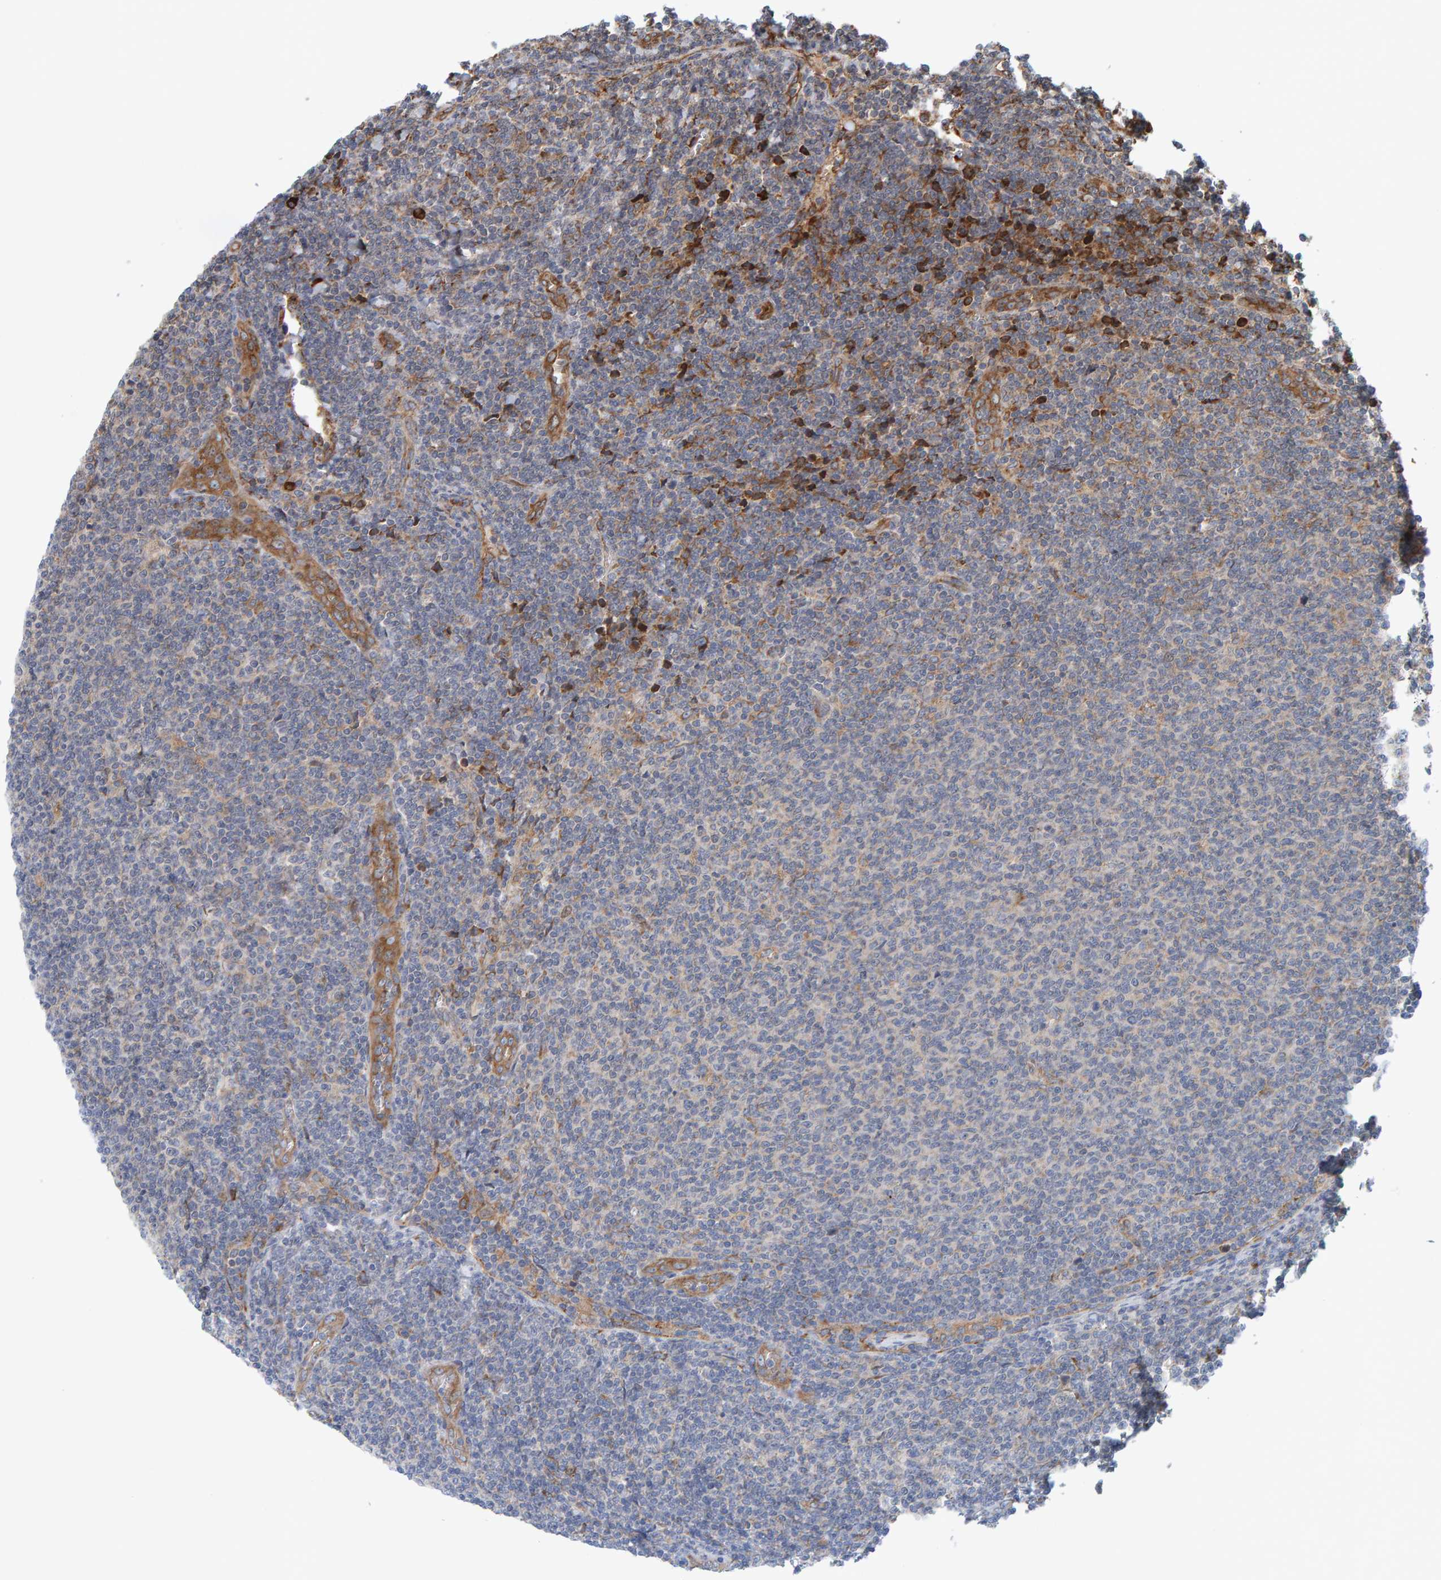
{"staining": {"intensity": "moderate", "quantity": "<25%", "location": "cytoplasmic/membranous"}, "tissue": "lymphoma", "cell_type": "Tumor cells", "image_type": "cancer", "snomed": [{"axis": "morphology", "description": "Malignant lymphoma, non-Hodgkin's type, Low grade"}, {"axis": "topography", "description": "Lymph node"}], "caption": "Moderate cytoplasmic/membranous protein positivity is appreciated in about <25% of tumor cells in low-grade malignant lymphoma, non-Hodgkin's type.", "gene": "BAIAP2", "patient": {"sex": "male", "age": 66}}